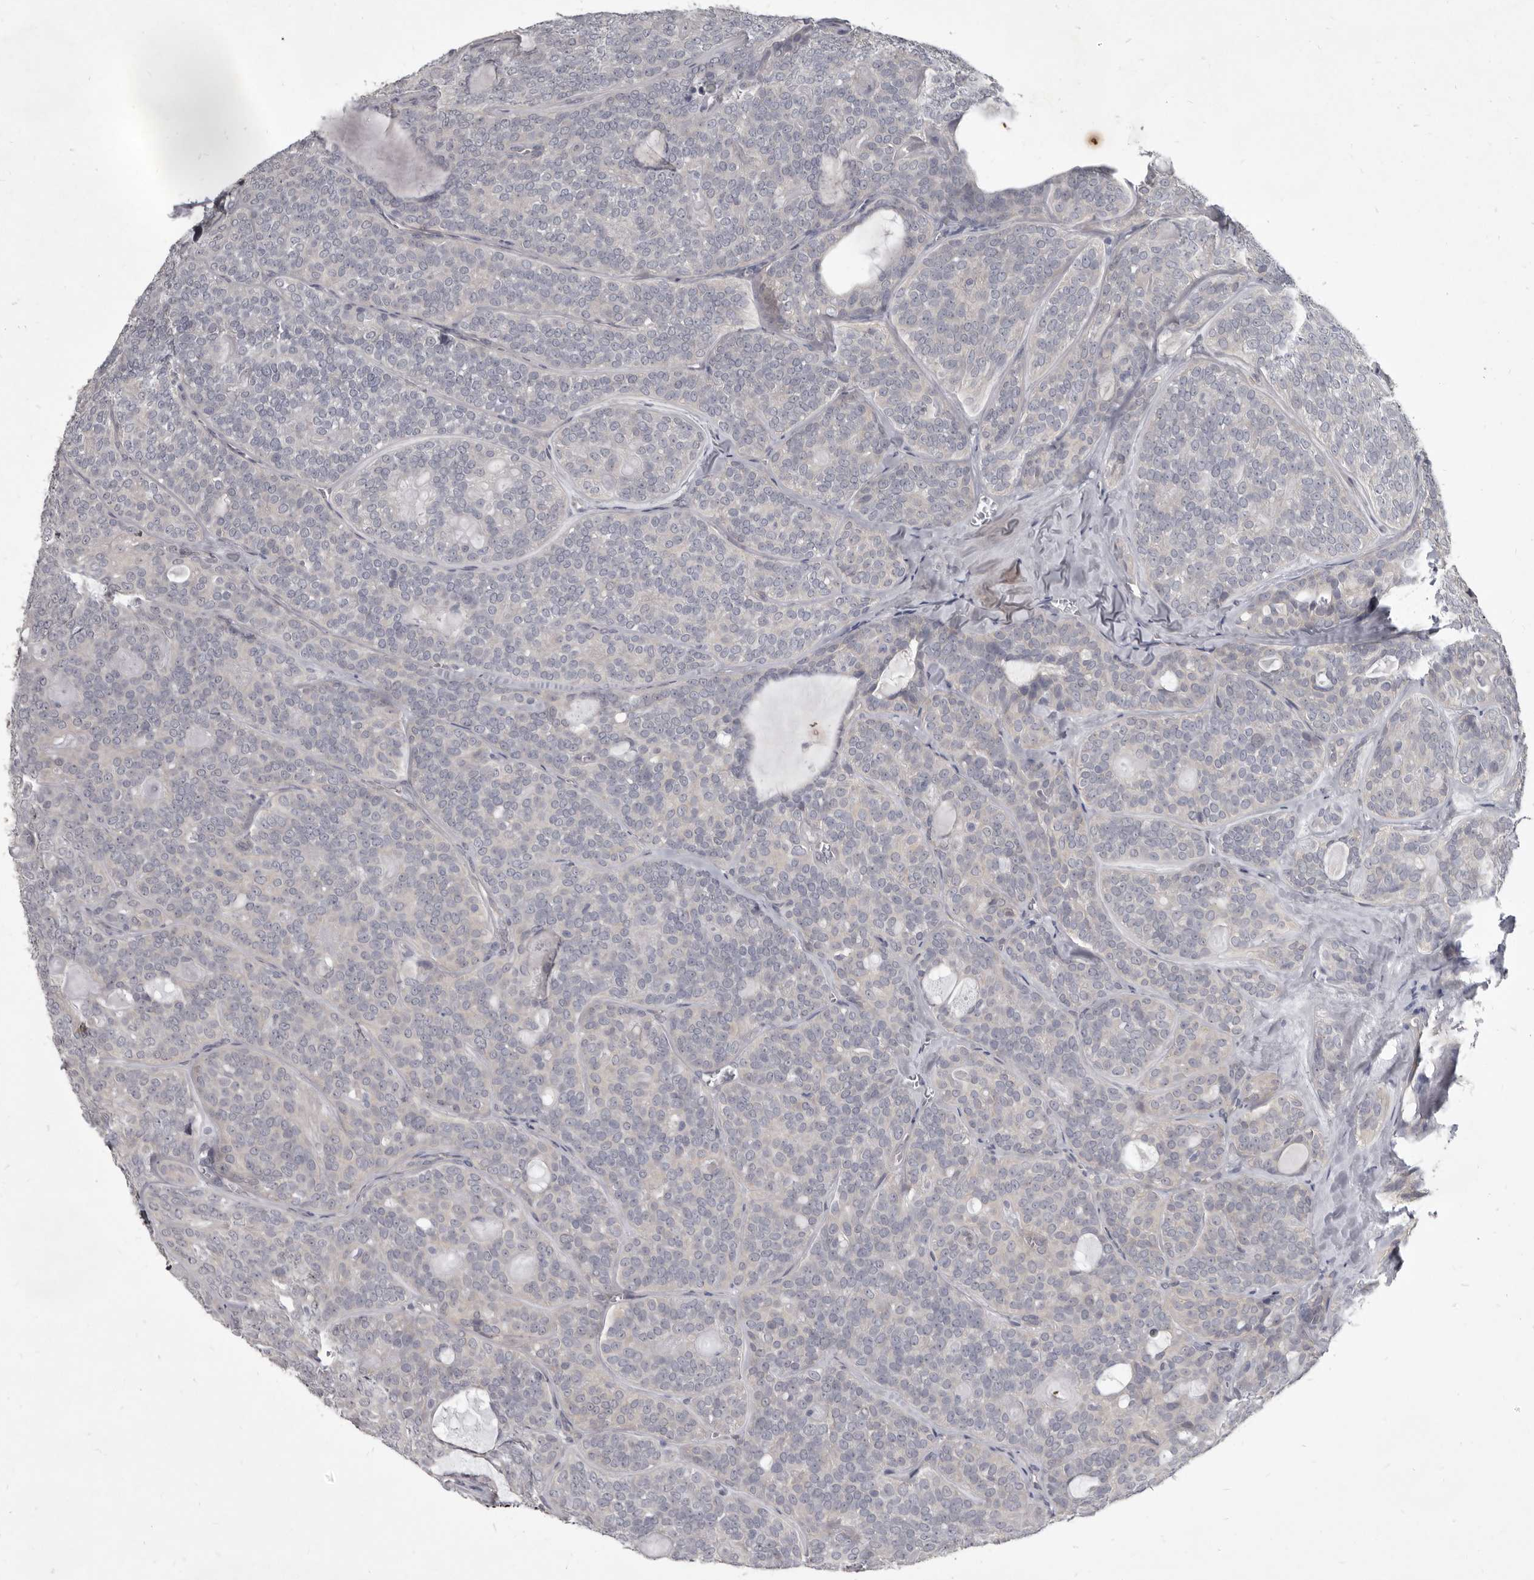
{"staining": {"intensity": "negative", "quantity": "none", "location": "none"}, "tissue": "head and neck cancer", "cell_type": "Tumor cells", "image_type": "cancer", "snomed": [{"axis": "morphology", "description": "Adenocarcinoma, NOS"}, {"axis": "topography", "description": "Head-Neck"}], "caption": "DAB immunohistochemical staining of human head and neck adenocarcinoma exhibits no significant positivity in tumor cells.", "gene": "GSK3B", "patient": {"sex": "male", "age": 66}}